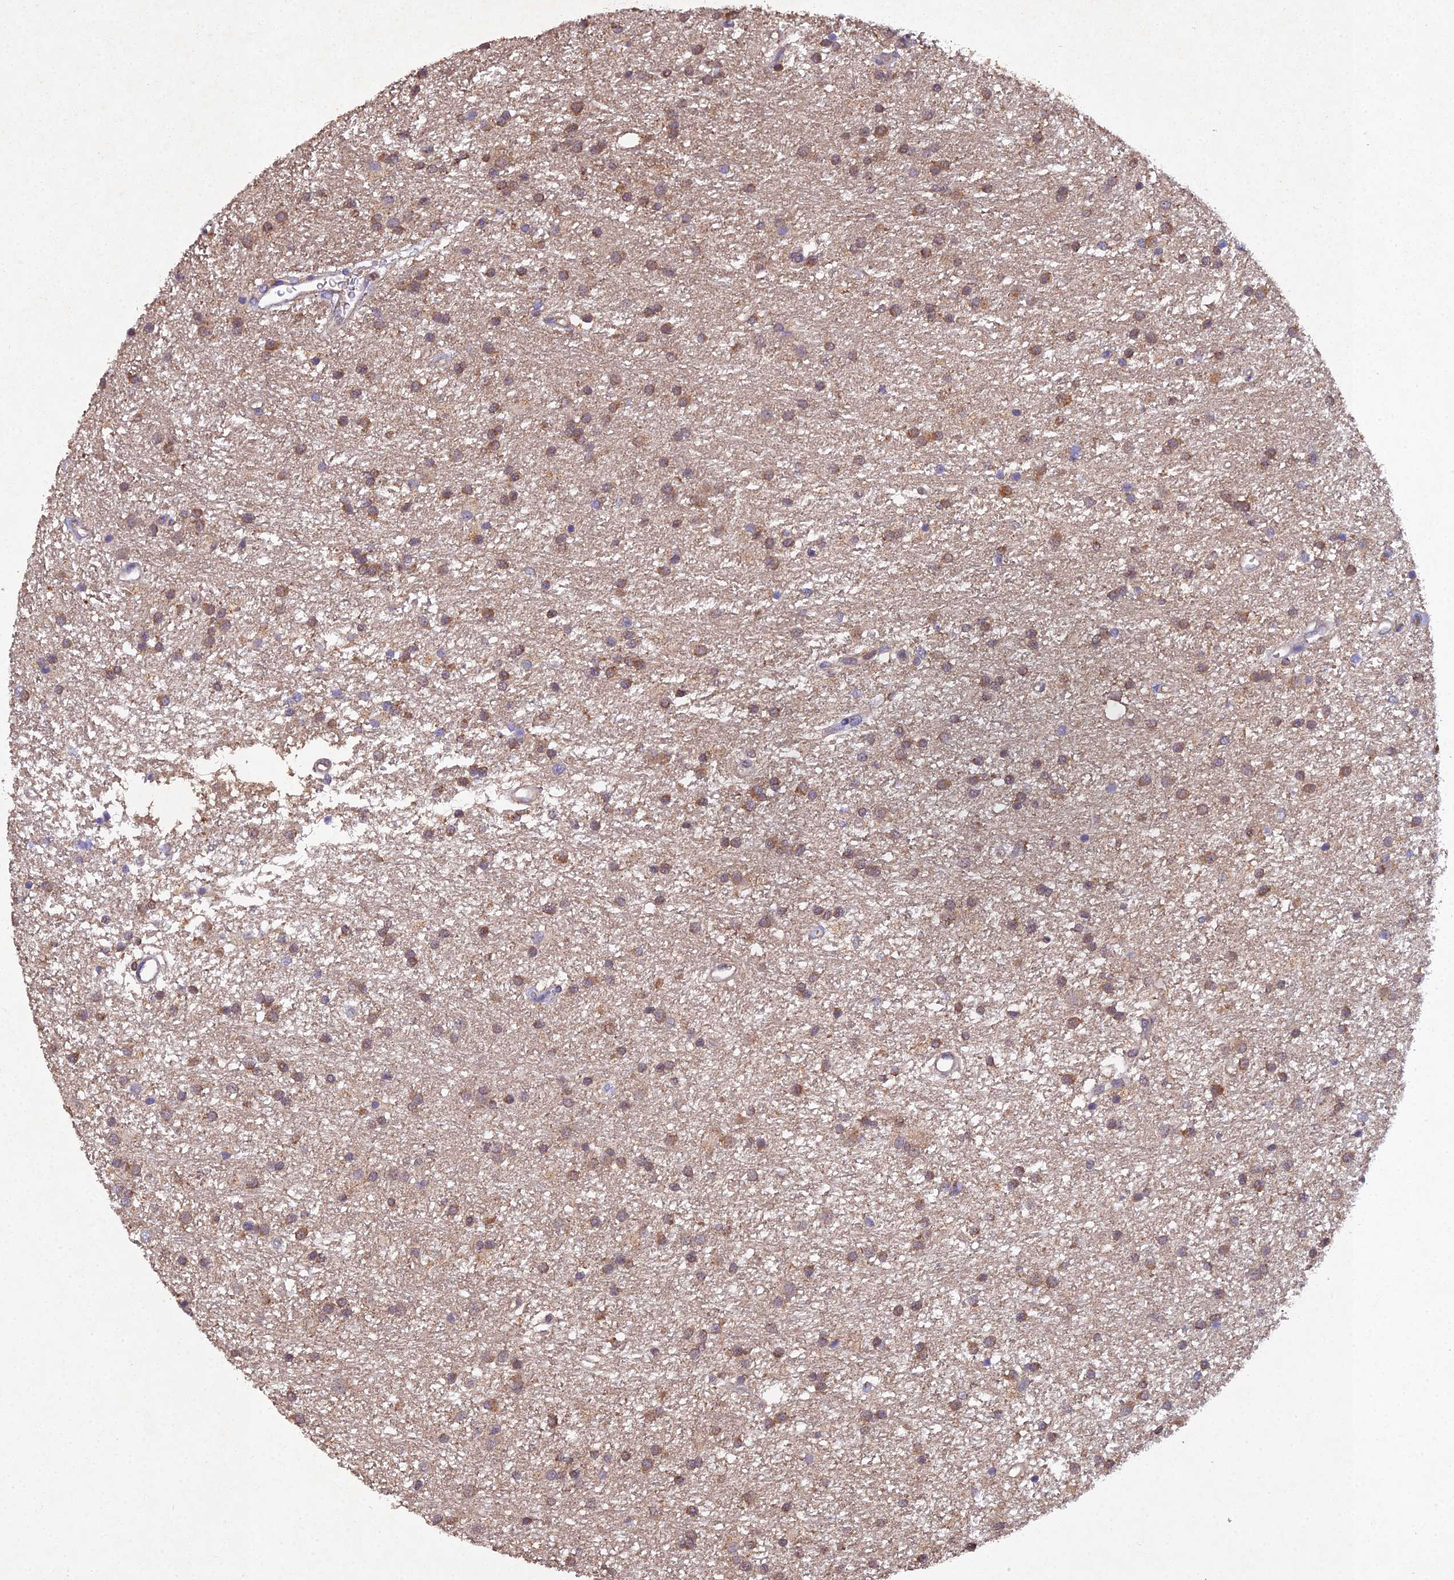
{"staining": {"intensity": "moderate", "quantity": ">75%", "location": "cytoplasmic/membranous"}, "tissue": "glioma", "cell_type": "Tumor cells", "image_type": "cancer", "snomed": [{"axis": "morphology", "description": "Glioma, malignant, High grade"}, {"axis": "topography", "description": "Brain"}], "caption": "This is an image of immunohistochemistry (IHC) staining of glioma, which shows moderate expression in the cytoplasmic/membranous of tumor cells.", "gene": "TMEM258", "patient": {"sex": "male", "age": 77}}